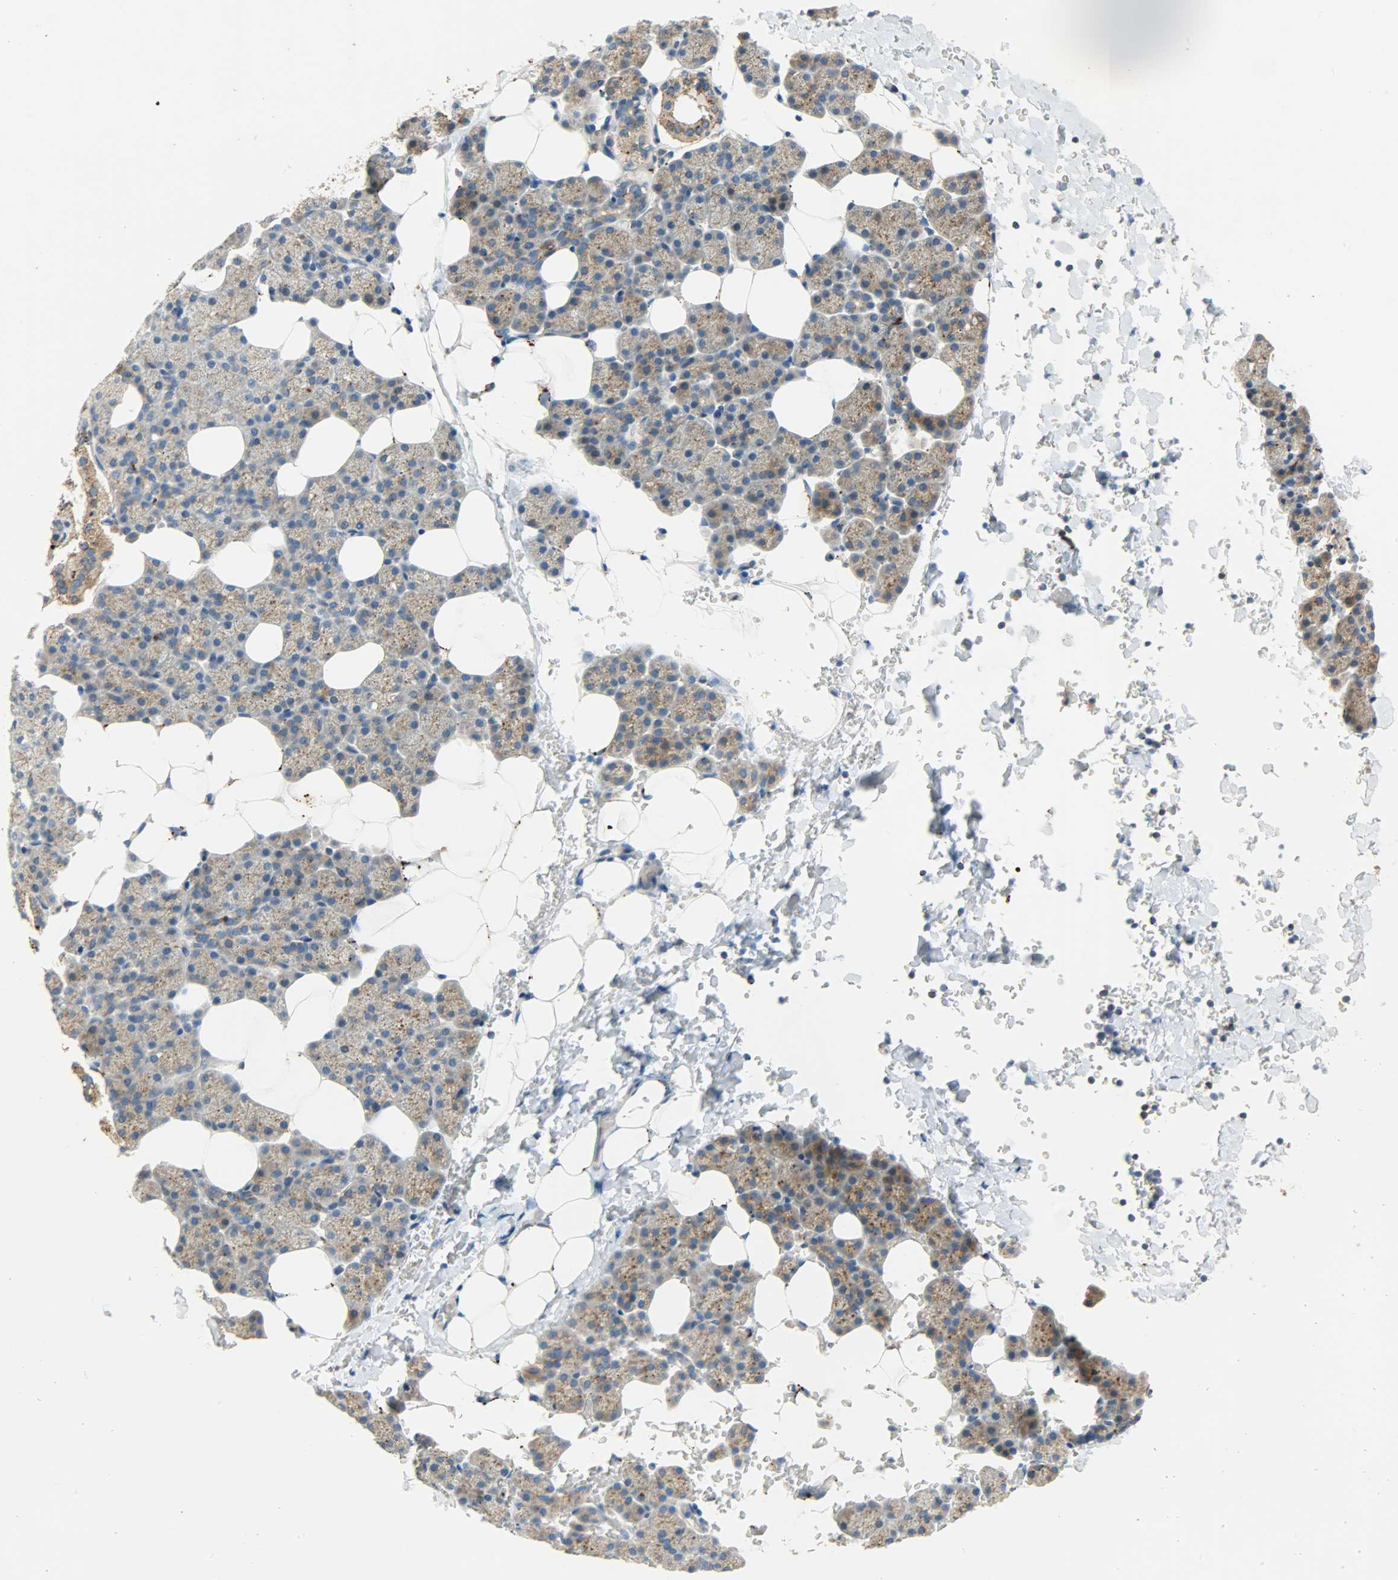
{"staining": {"intensity": "moderate", "quantity": ">75%", "location": "cytoplasmic/membranous"}, "tissue": "salivary gland", "cell_type": "Glandular cells", "image_type": "normal", "snomed": [{"axis": "morphology", "description": "Normal tissue, NOS"}, {"axis": "topography", "description": "Lymph node"}, {"axis": "topography", "description": "Salivary gland"}], "caption": "A high-resolution photomicrograph shows IHC staining of benign salivary gland, which reveals moderate cytoplasmic/membranous staining in about >75% of glandular cells. (IHC, brightfield microscopy, high magnification).", "gene": "ASAH1", "patient": {"sex": "male", "age": 8}}